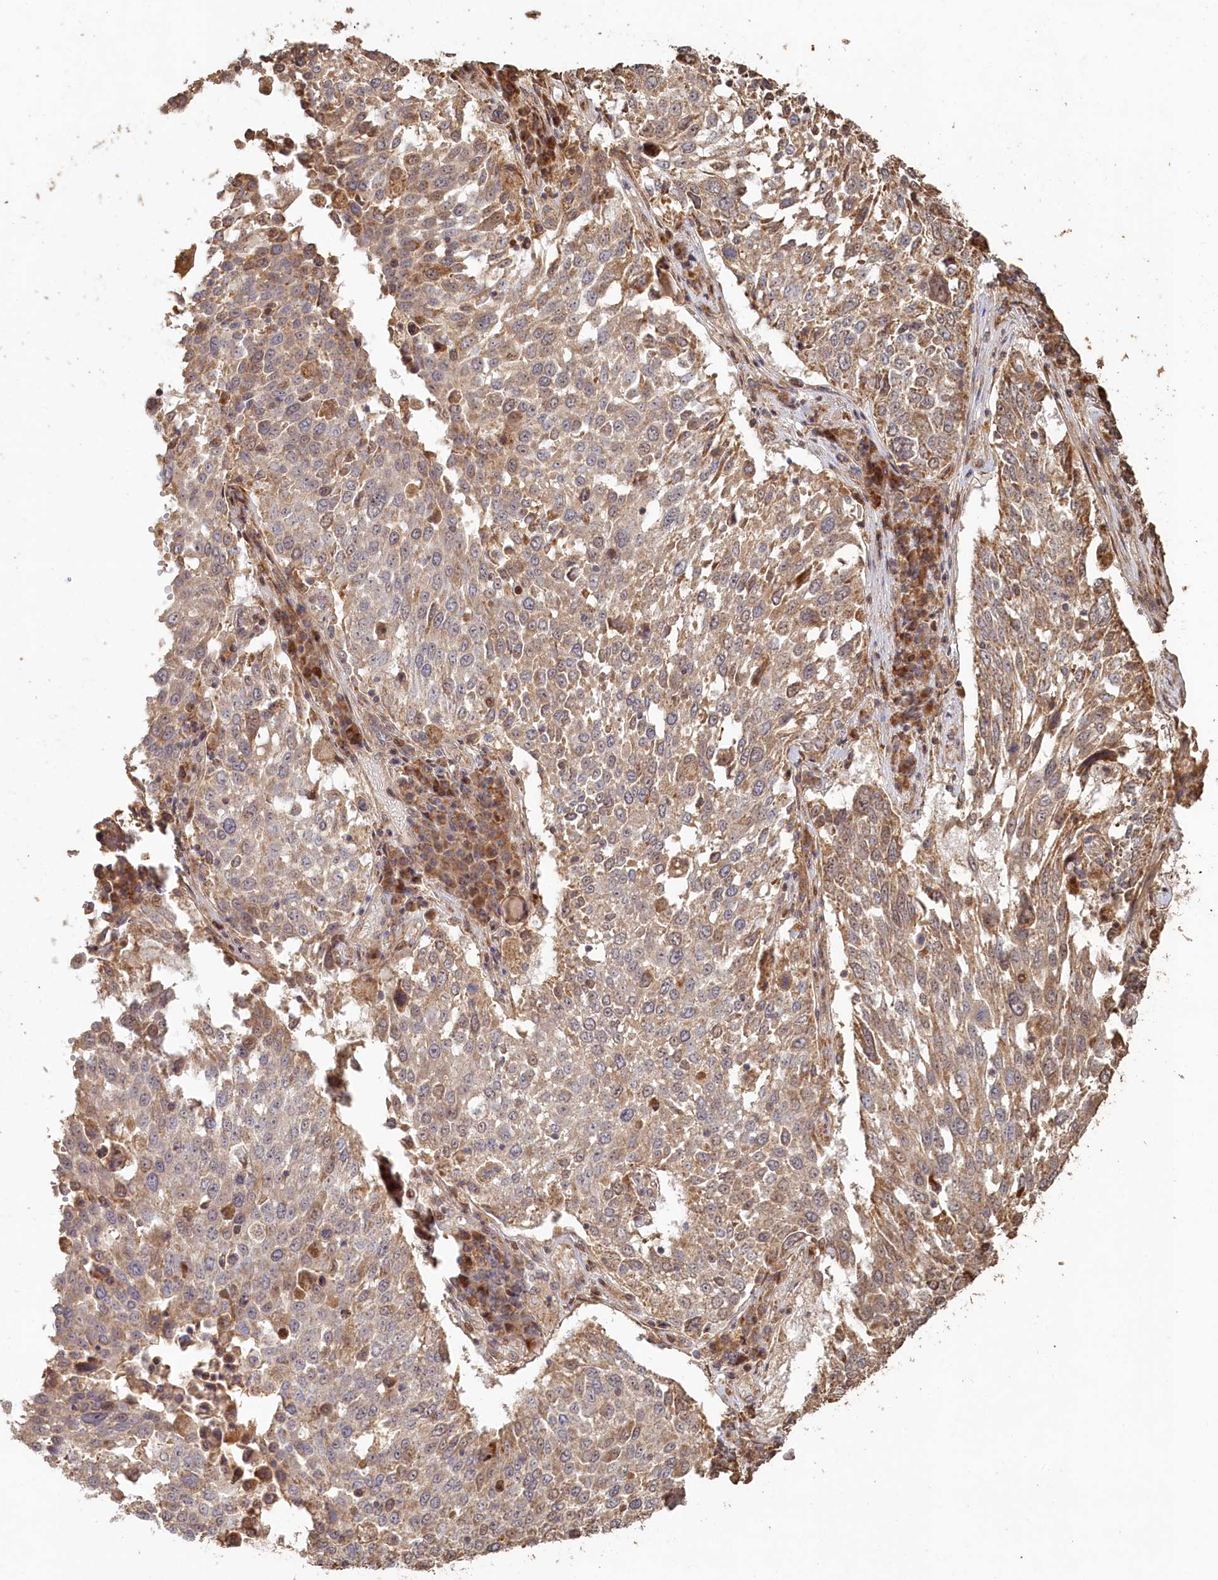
{"staining": {"intensity": "moderate", "quantity": ">75%", "location": "cytoplasmic/membranous"}, "tissue": "lung cancer", "cell_type": "Tumor cells", "image_type": "cancer", "snomed": [{"axis": "morphology", "description": "Squamous cell carcinoma, NOS"}, {"axis": "topography", "description": "Lung"}], "caption": "Tumor cells exhibit moderate cytoplasmic/membranous staining in approximately >75% of cells in squamous cell carcinoma (lung).", "gene": "HAL", "patient": {"sex": "male", "age": 65}}